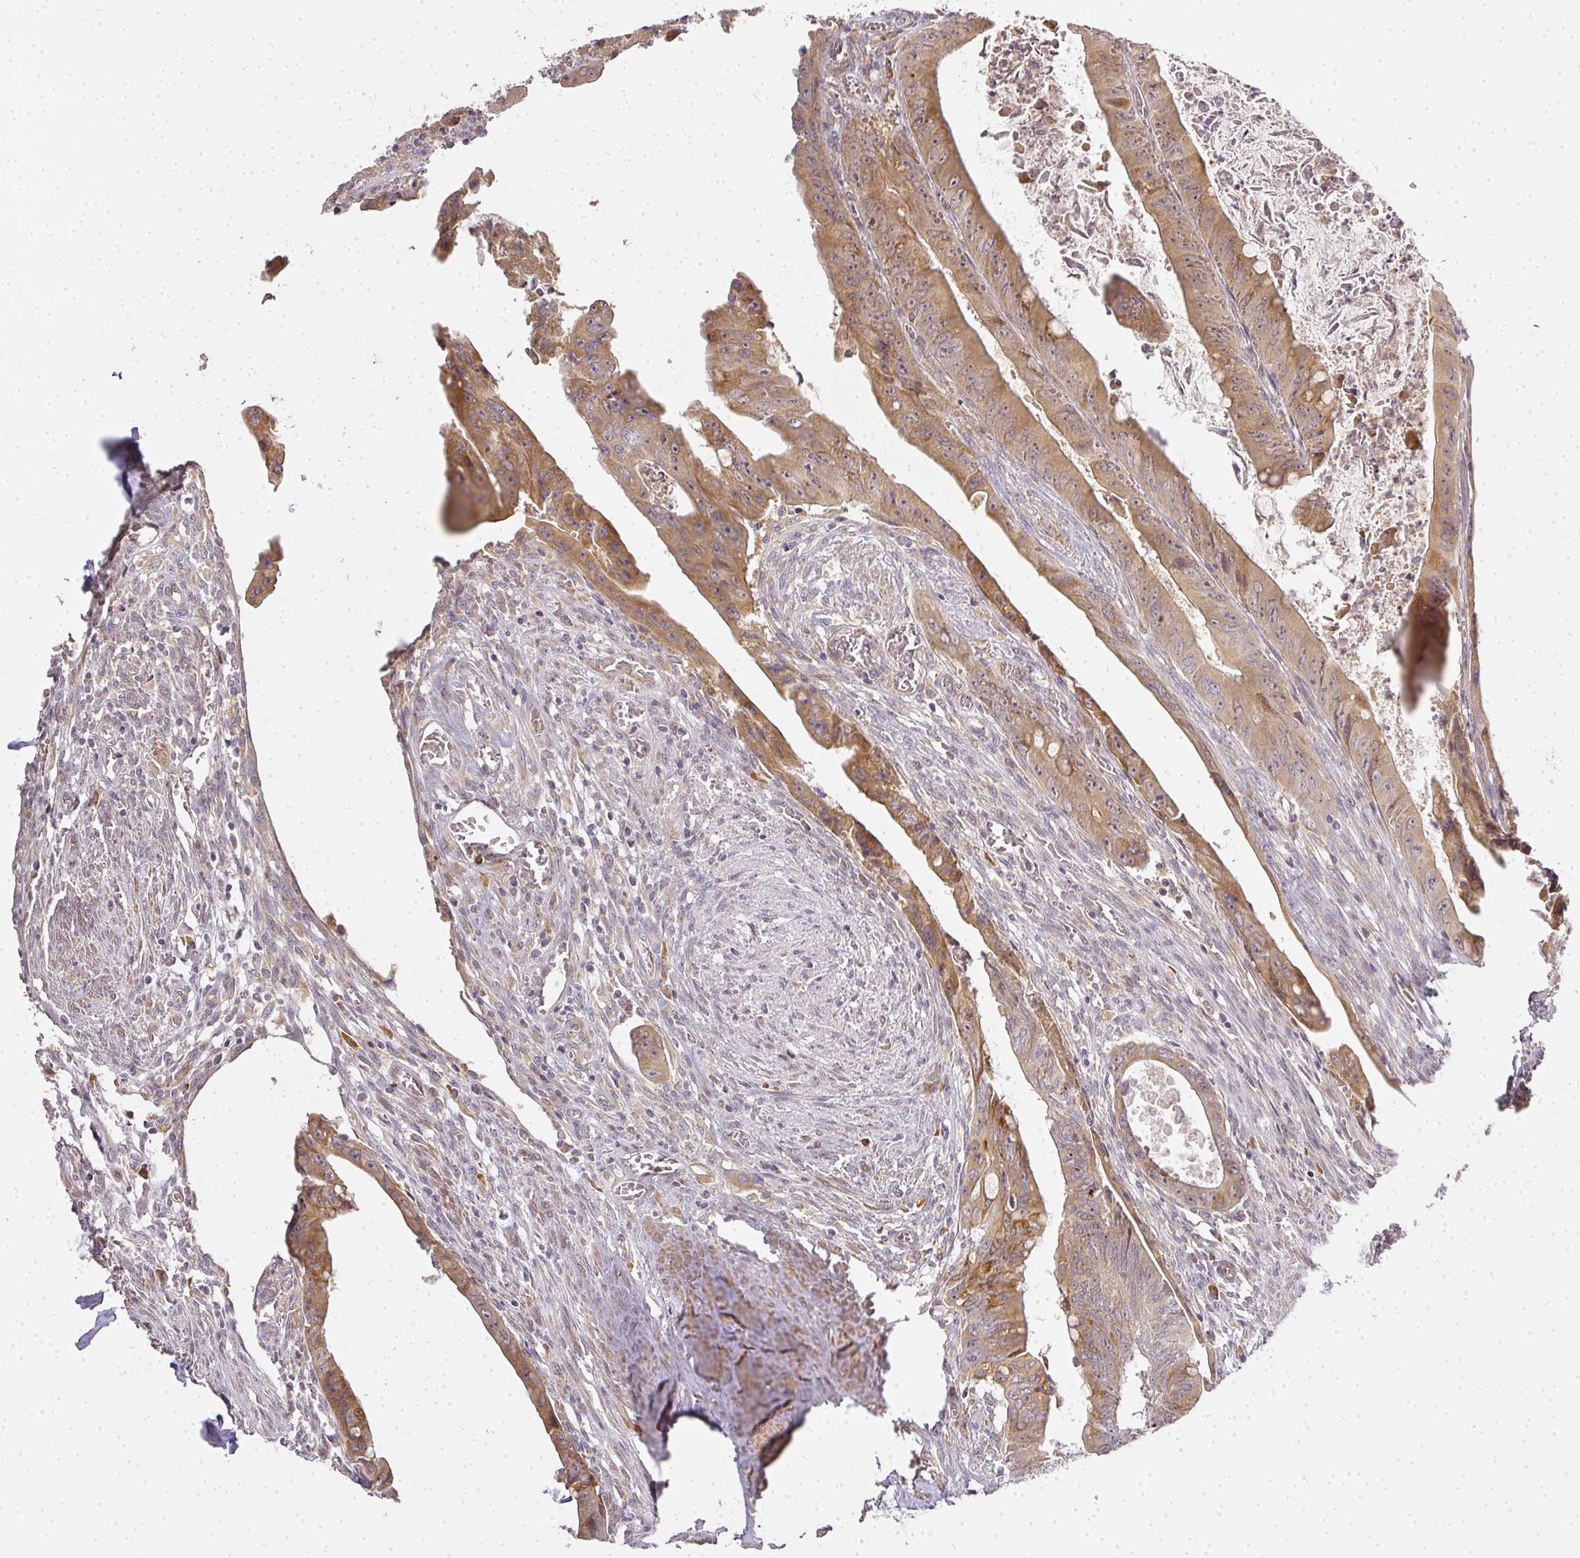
{"staining": {"intensity": "moderate", "quantity": ">75%", "location": "cytoplasmic/membranous"}, "tissue": "colorectal cancer", "cell_type": "Tumor cells", "image_type": "cancer", "snomed": [{"axis": "morphology", "description": "Adenocarcinoma, NOS"}, {"axis": "topography", "description": "Rectum"}], "caption": "Colorectal adenocarcinoma stained with a protein marker demonstrates moderate staining in tumor cells.", "gene": "MED19", "patient": {"sex": "male", "age": 78}}